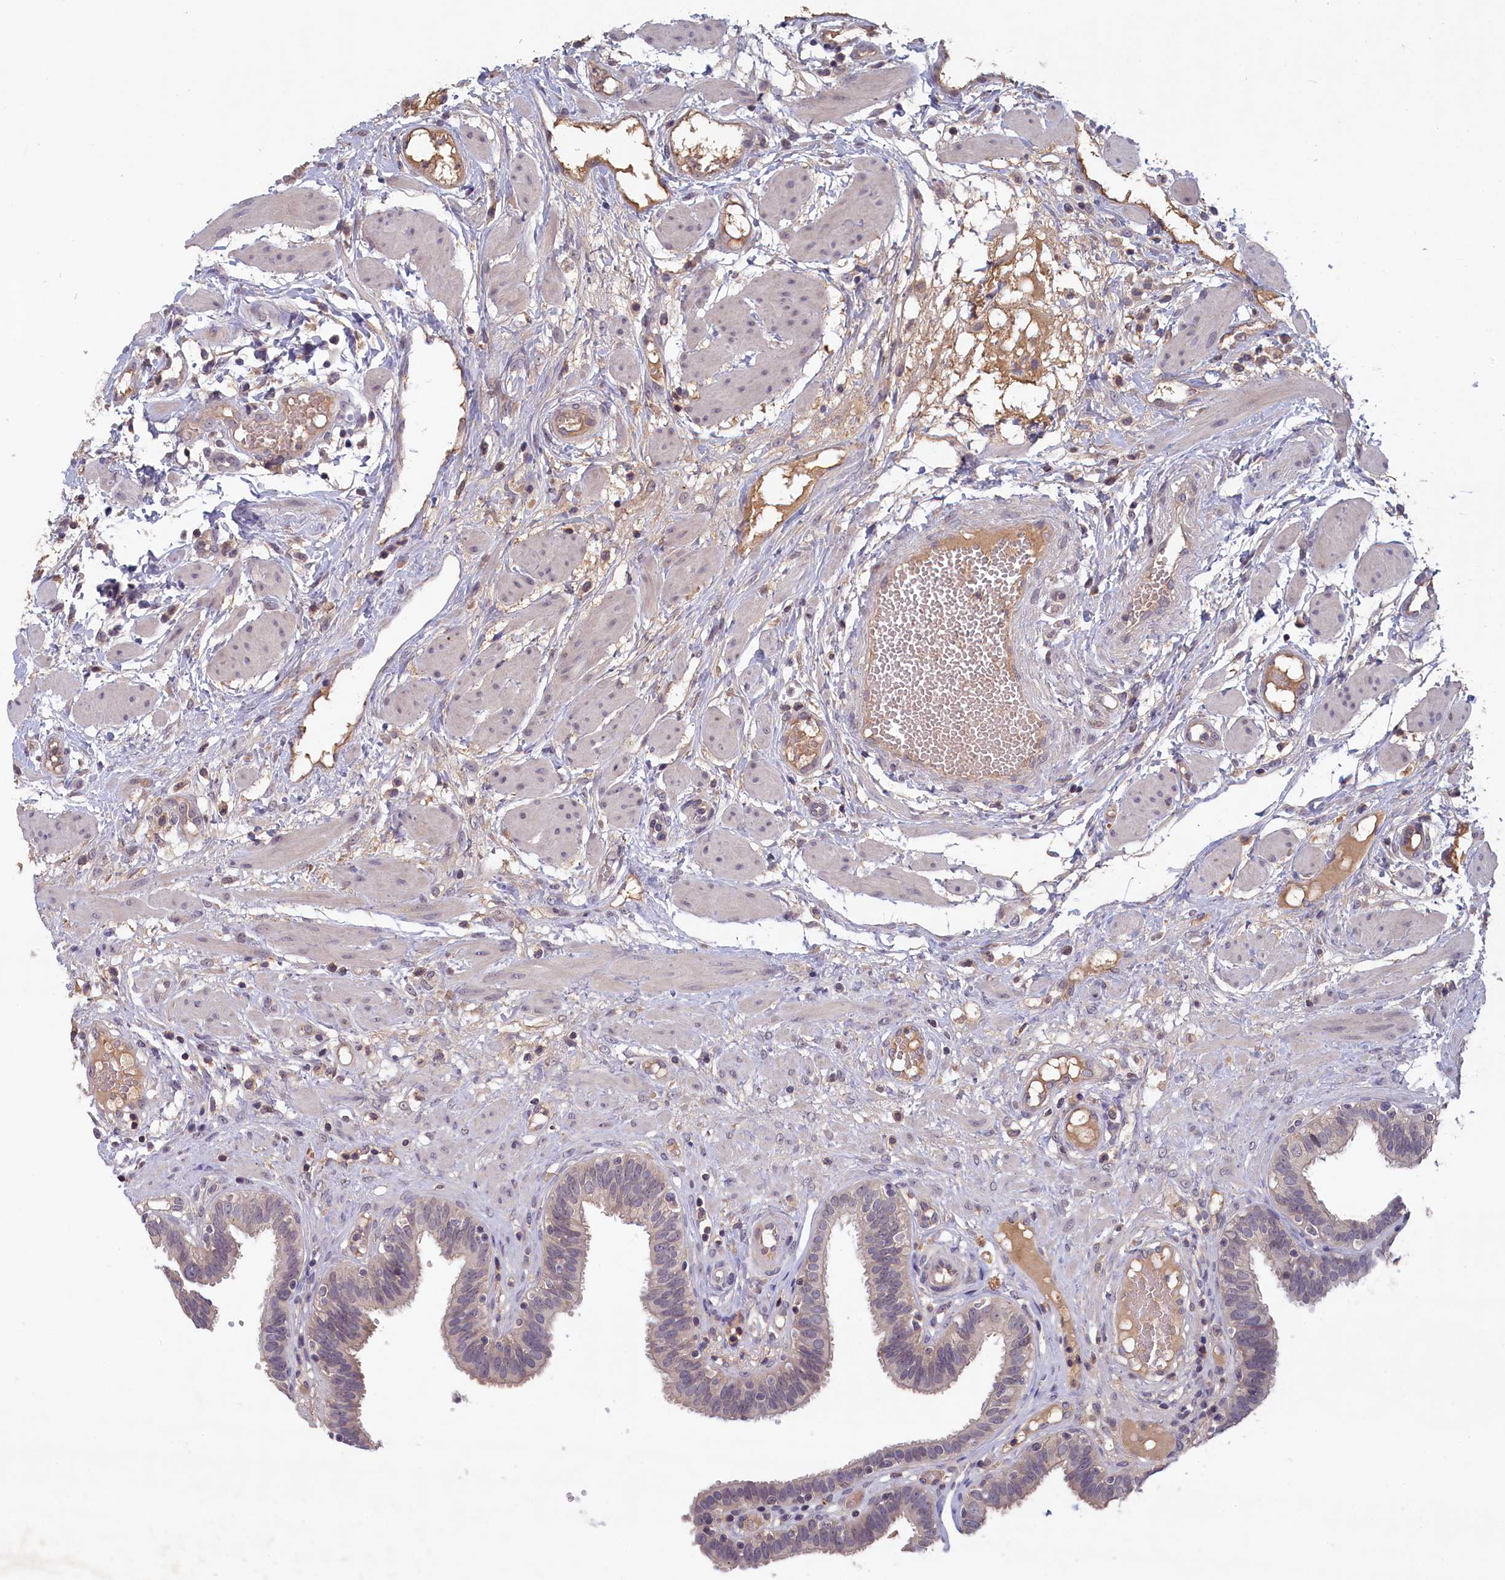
{"staining": {"intensity": "negative", "quantity": "none", "location": "none"}, "tissue": "fallopian tube", "cell_type": "Glandular cells", "image_type": "normal", "snomed": [{"axis": "morphology", "description": "Normal tissue, NOS"}, {"axis": "topography", "description": "Fallopian tube"}, {"axis": "topography", "description": "Placenta"}], "caption": "Glandular cells show no significant protein positivity in normal fallopian tube. (Stains: DAB (3,3'-diaminobenzidine) immunohistochemistry with hematoxylin counter stain, Microscopy: brightfield microscopy at high magnification).", "gene": "CELF5", "patient": {"sex": "female", "age": 32}}